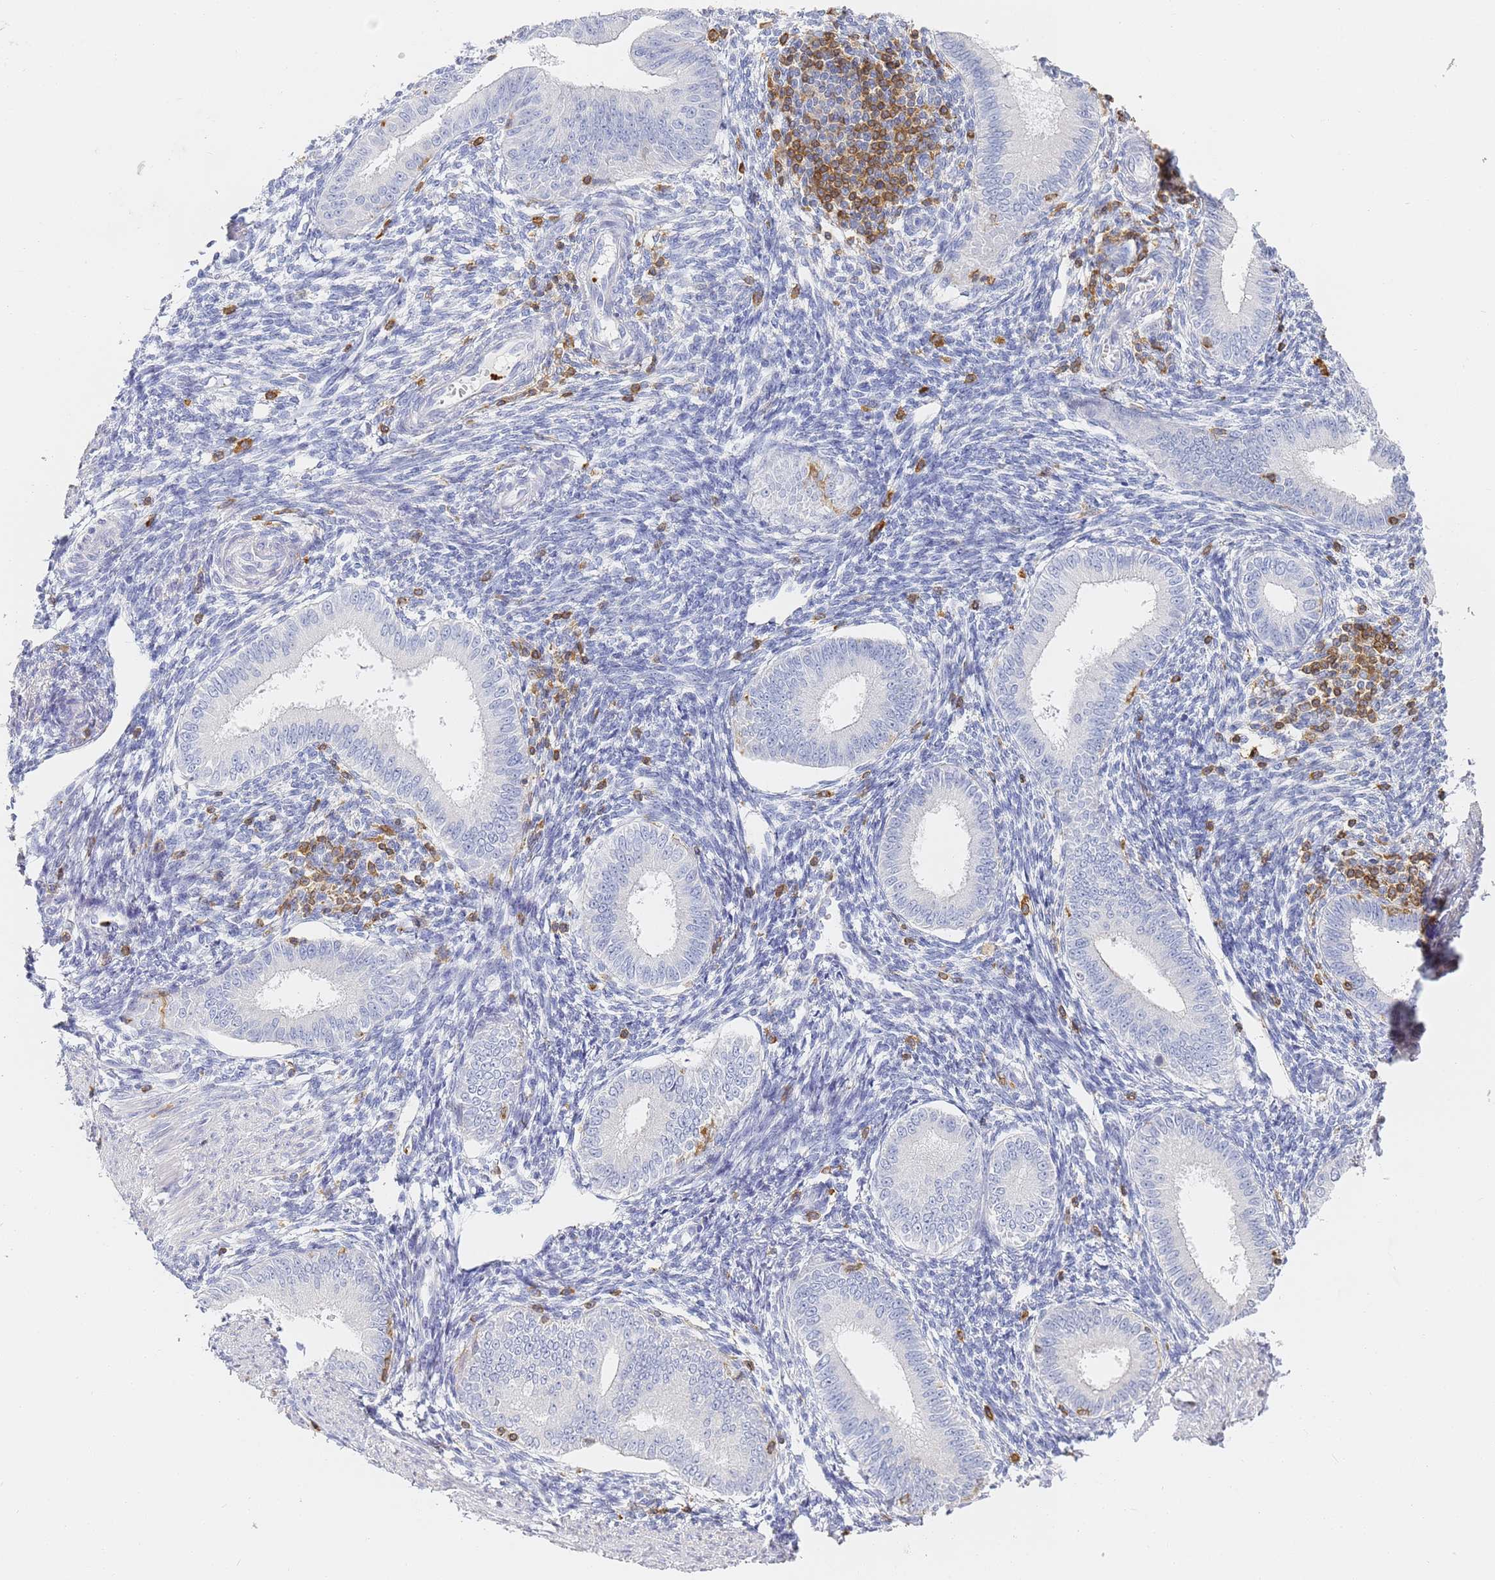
{"staining": {"intensity": "negative", "quantity": "none", "location": "none"}, "tissue": "endometrium", "cell_type": "Cells in endometrial stroma", "image_type": "normal", "snomed": [{"axis": "morphology", "description": "Normal tissue, NOS"}, {"axis": "topography", "description": "Uterus"}, {"axis": "topography", "description": "Endometrium"}], "caption": "This is a photomicrograph of IHC staining of unremarkable endometrium, which shows no expression in cells in endometrial stroma.", "gene": "BIN2", "patient": {"sex": "female", "age": 48}}